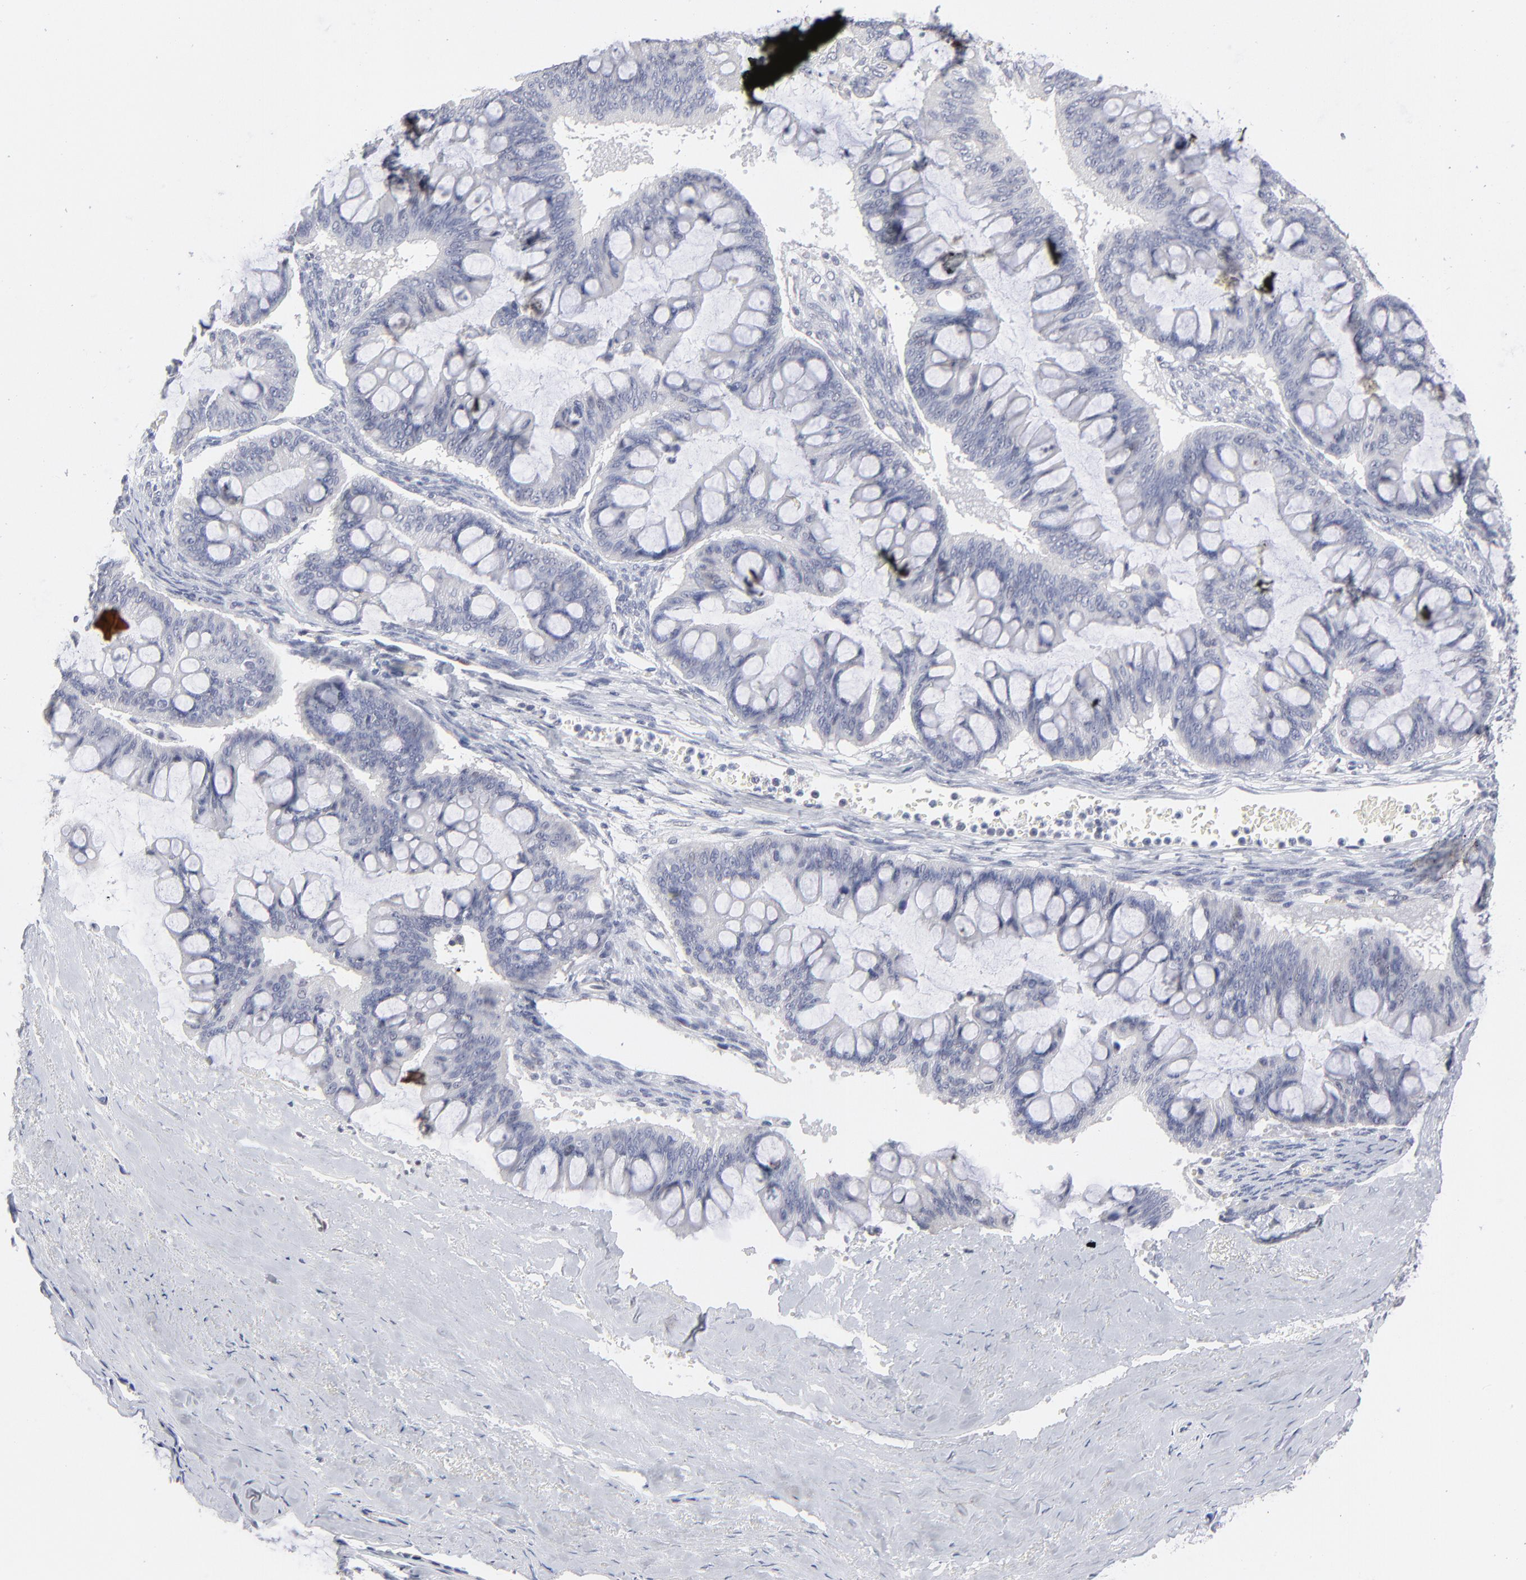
{"staining": {"intensity": "negative", "quantity": "none", "location": "none"}, "tissue": "ovarian cancer", "cell_type": "Tumor cells", "image_type": "cancer", "snomed": [{"axis": "morphology", "description": "Cystadenocarcinoma, mucinous, NOS"}, {"axis": "topography", "description": "Ovary"}], "caption": "Immunohistochemical staining of human ovarian cancer (mucinous cystadenocarcinoma) demonstrates no significant staining in tumor cells.", "gene": "RBM3", "patient": {"sex": "female", "age": 73}}